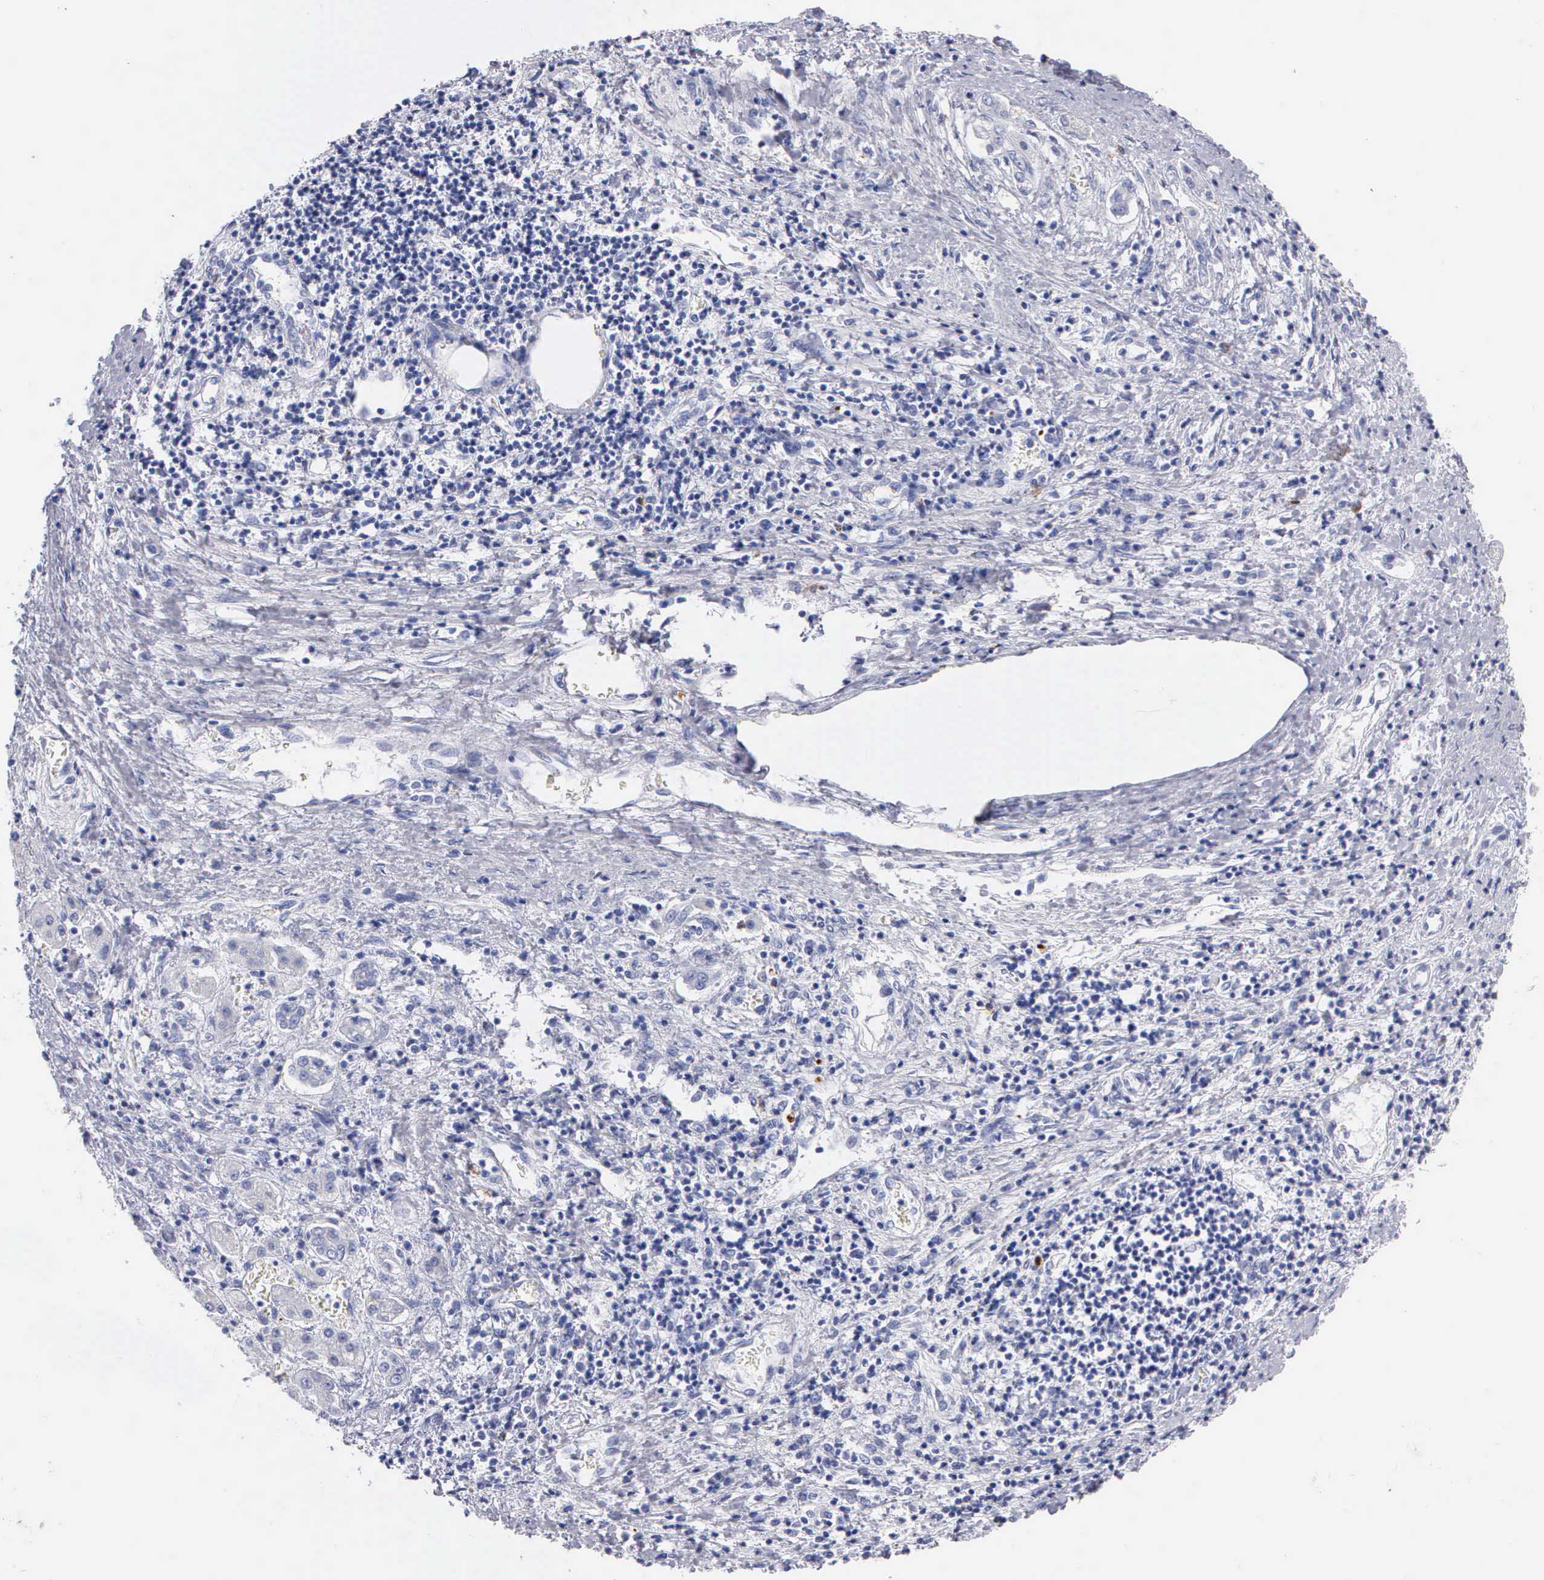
{"staining": {"intensity": "negative", "quantity": "none", "location": "none"}, "tissue": "liver cancer", "cell_type": "Tumor cells", "image_type": "cancer", "snomed": [{"axis": "morphology", "description": "Carcinoma, Hepatocellular, NOS"}, {"axis": "topography", "description": "Liver"}], "caption": "Liver cancer (hepatocellular carcinoma) stained for a protein using immunohistochemistry (IHC) demonstrates no expression tumor cells.", "gene": "CTSG", "patient": {"sex": "male", "age": 24}}